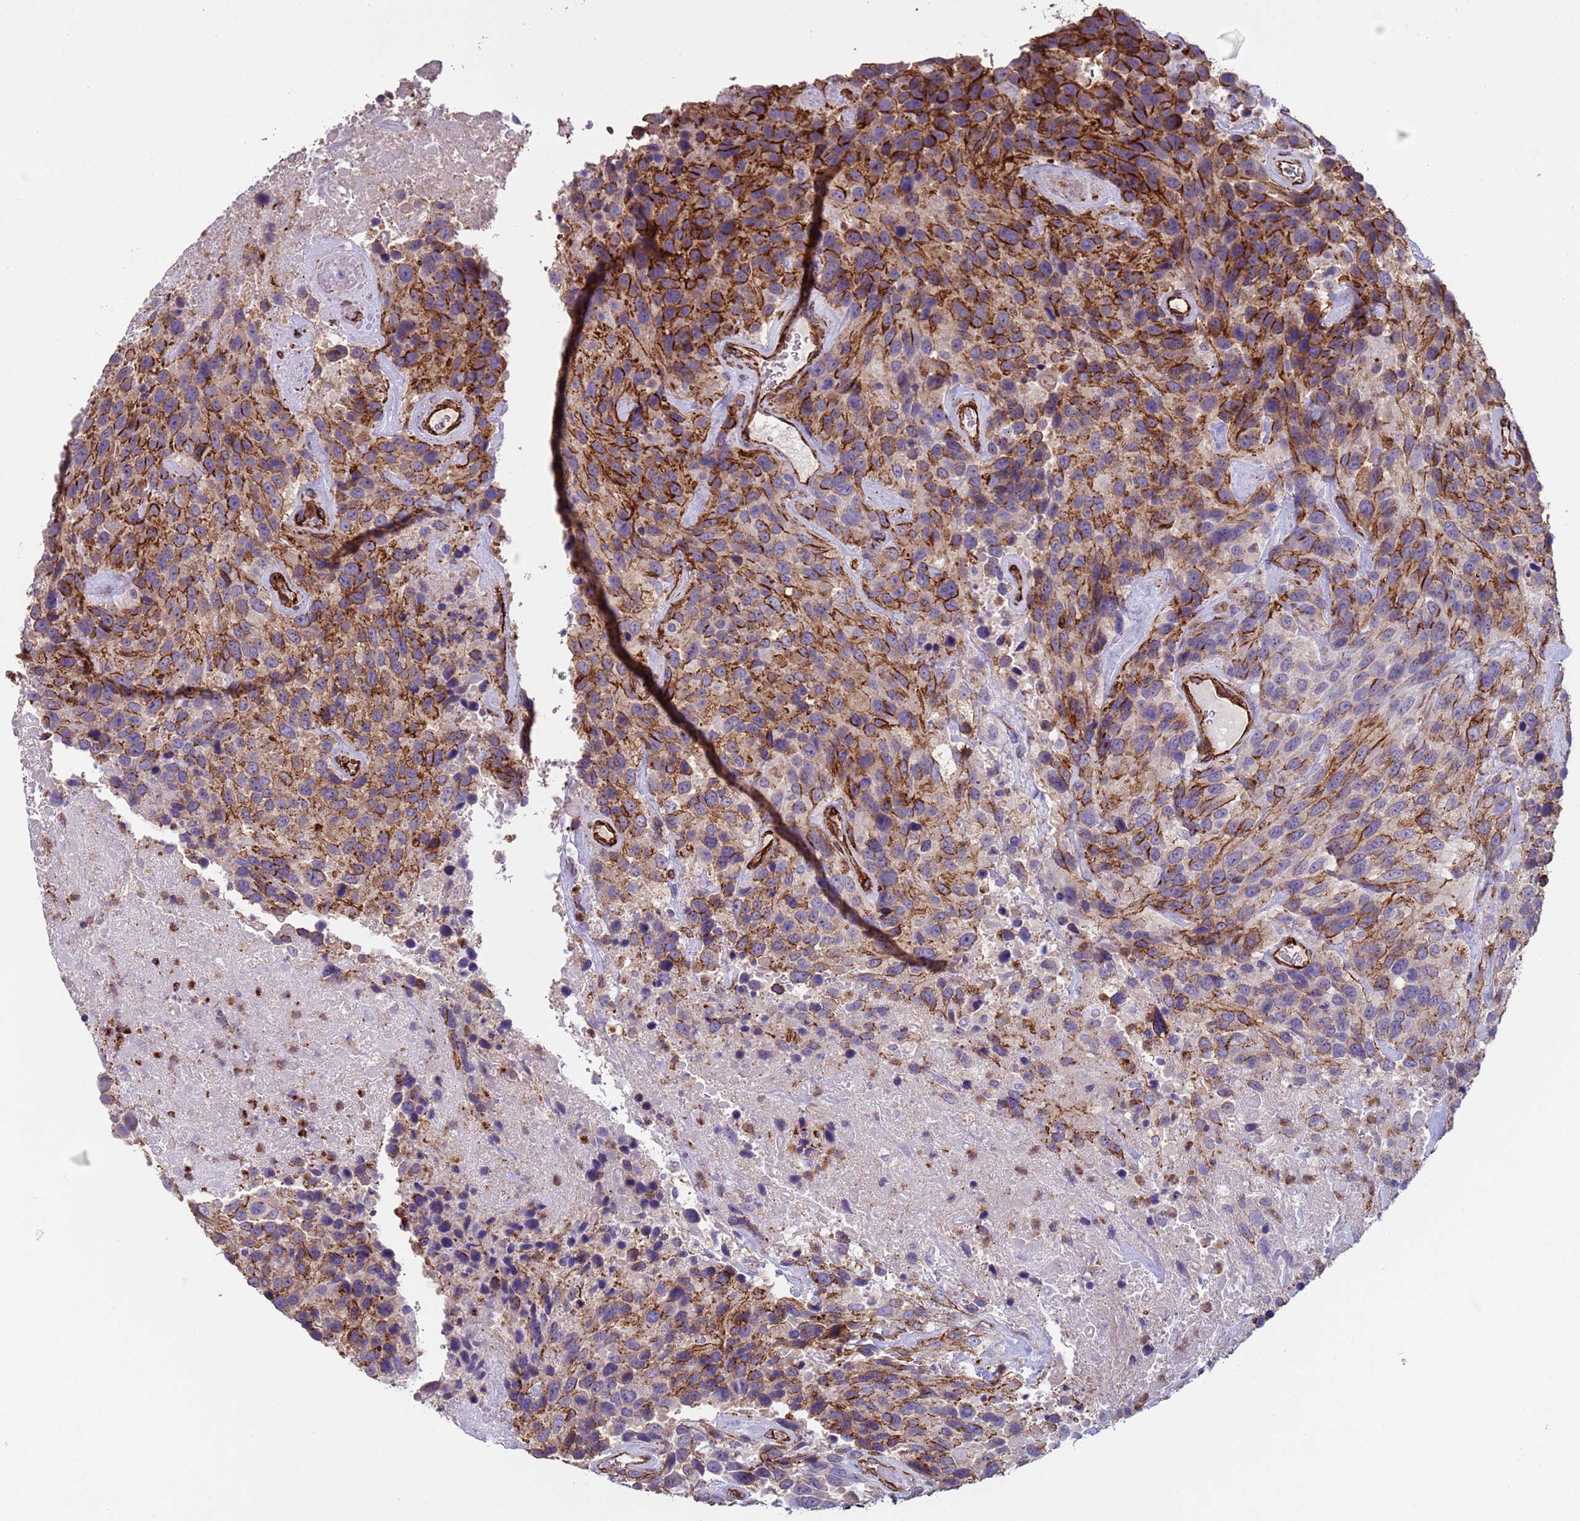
{"staining": {"intensity": "moderate", "quantity": "25%-75%", "location": "cytoplasmic/membranous"}, "tissue": "urothelial cancer", "cell_type": "Tumor cells", "image_type": "cancer", "snomed": [{"axis": "morphology", "description": "Urothelial carcinoma, High grade"}, {"axis": "topography", "description": "Urinary bladder"}], "caption": "About 25%-75% of tumor cells in human urothelial carcinoma (high-grade) display moderate cytoplasmic/membranous protein expression as visualized by brown immunohistochemical staining.", "gene": "GASK1A", "patient": {"sex": "female", "age": 70}}